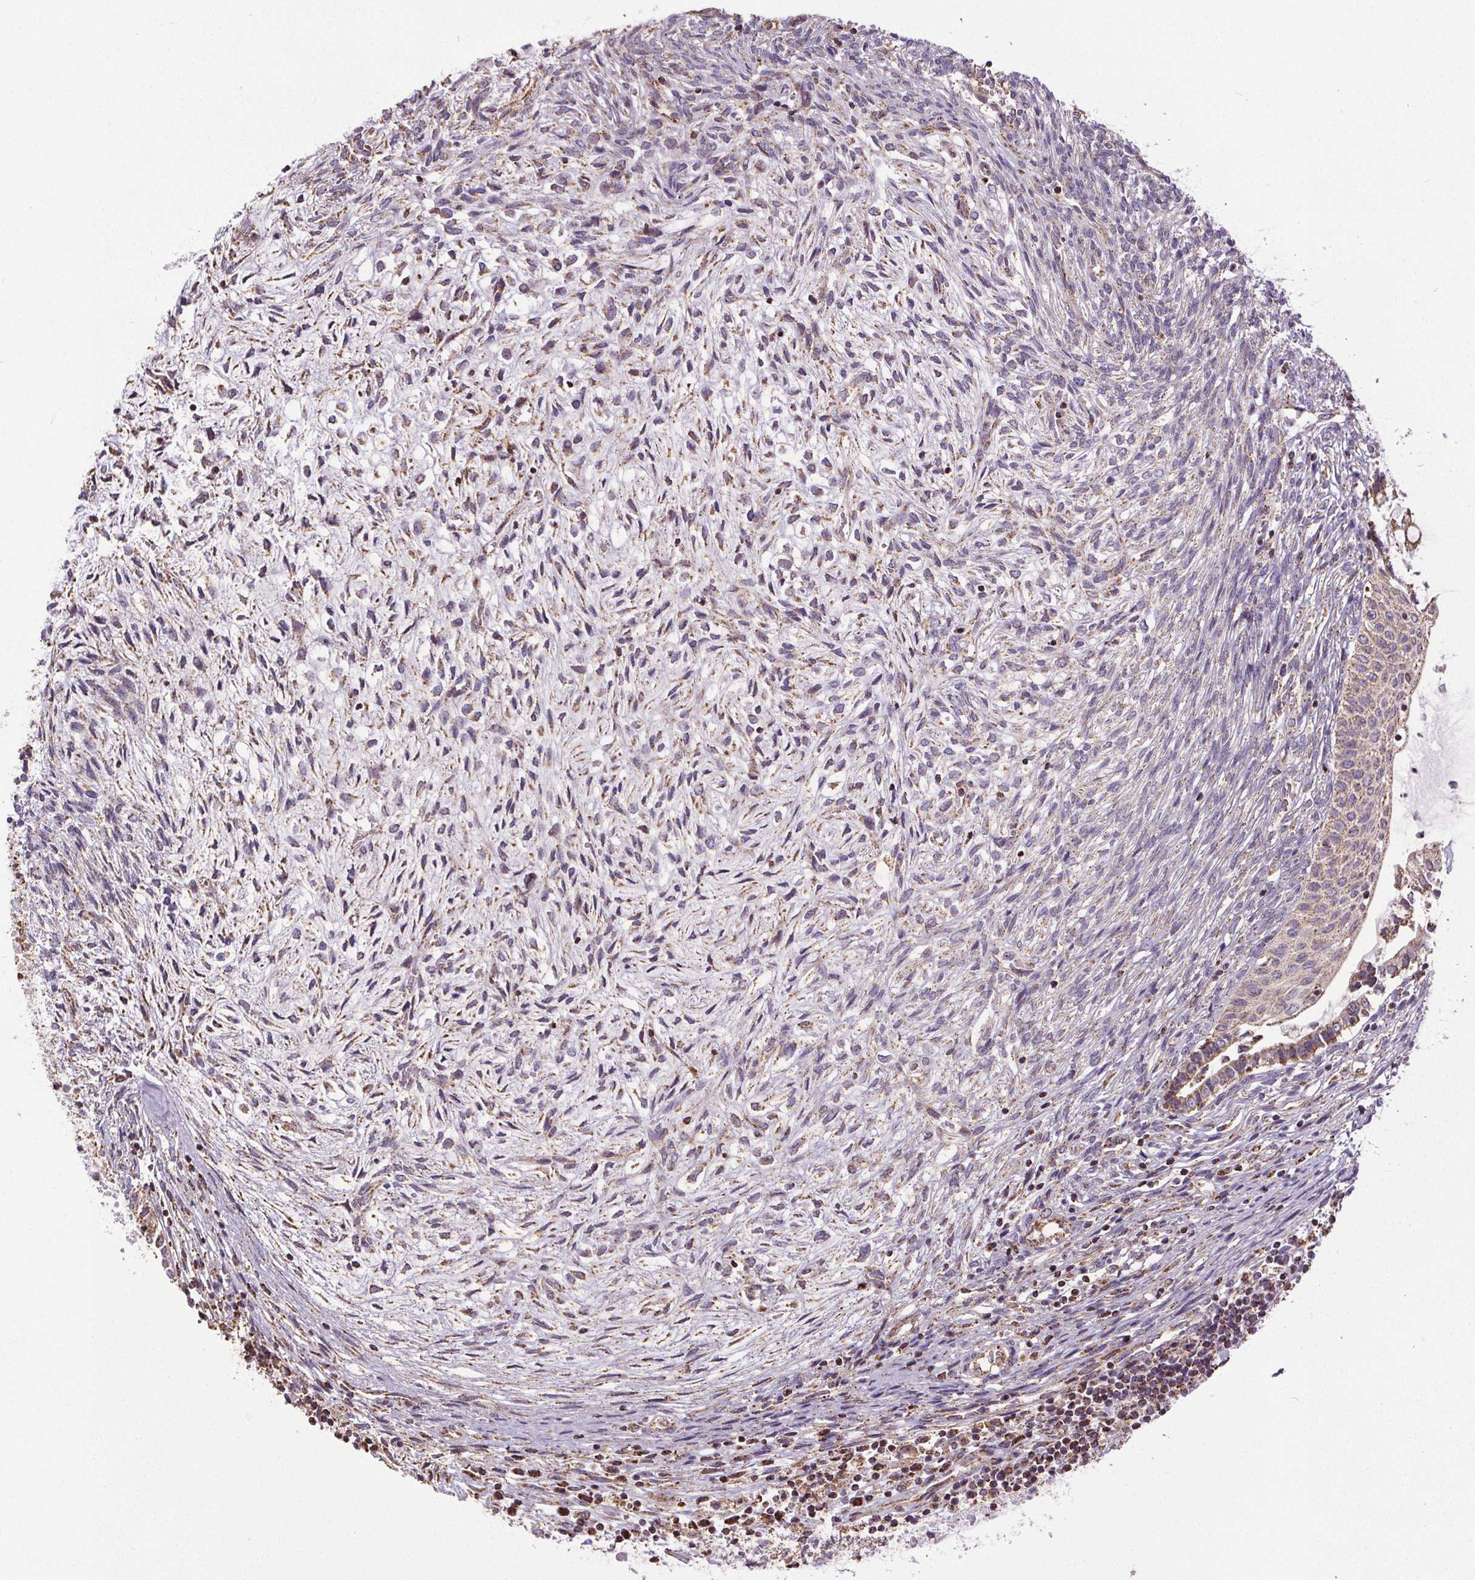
{"staining": {"intensity": "weak", "quantity": "<25%", "location": "cytoplasmic/membranous"}, "tissue": "testis cancer", "cell_type": "Tumor cells", "image_type": "cancer", "snomed": [{"axis": "morphology", "description": "Carcinoma, Embryonal, NOS"}, {"axis": "topography", "description": "Testis"}], "caption": "DAB (3,3'-diaminobenzidine) immunohistochemical staining of testis cancer demonstrates no significant staining in tumor cells.", "gene": "ZNF548", "patient": {"sex": "male", "age": 37}}